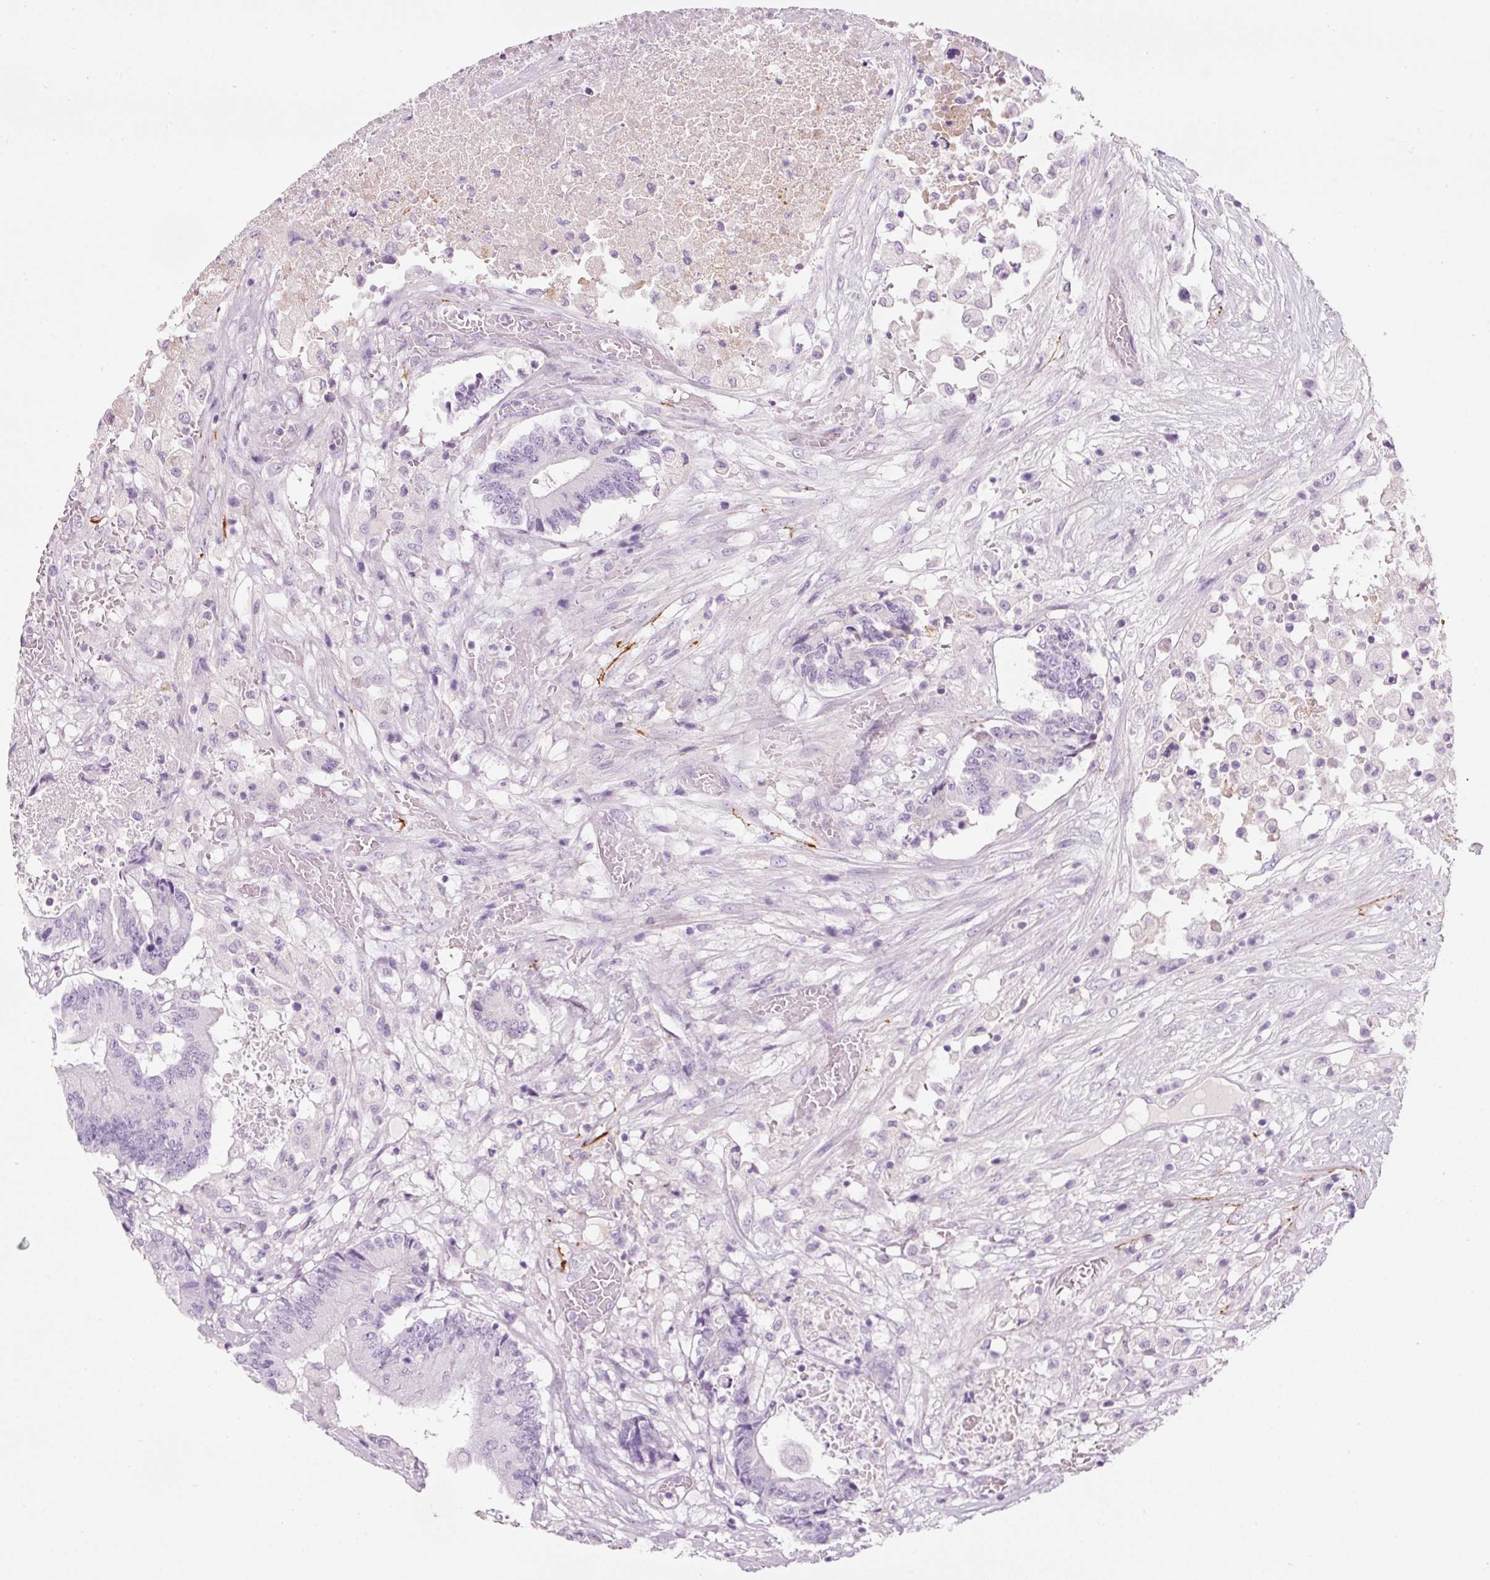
{"staining": {"intensity": "negative", "quantity": "none", "location": "none"}, "tissue": "colorectal cancer", "cell_type": "Tumor cells", "image_type": "cancer", "snomed": [{"axis": "morphology", "description": "Adenocarcinoma, NOS"}, {"axis": "topography", "description": "Colon"}], "caption": "Tumor cells are negative for protein expression in human colorectal cancer (adenocarcinoma).", "gene": "MFAP4", "patient": {"sex": "female", "age": 84}}